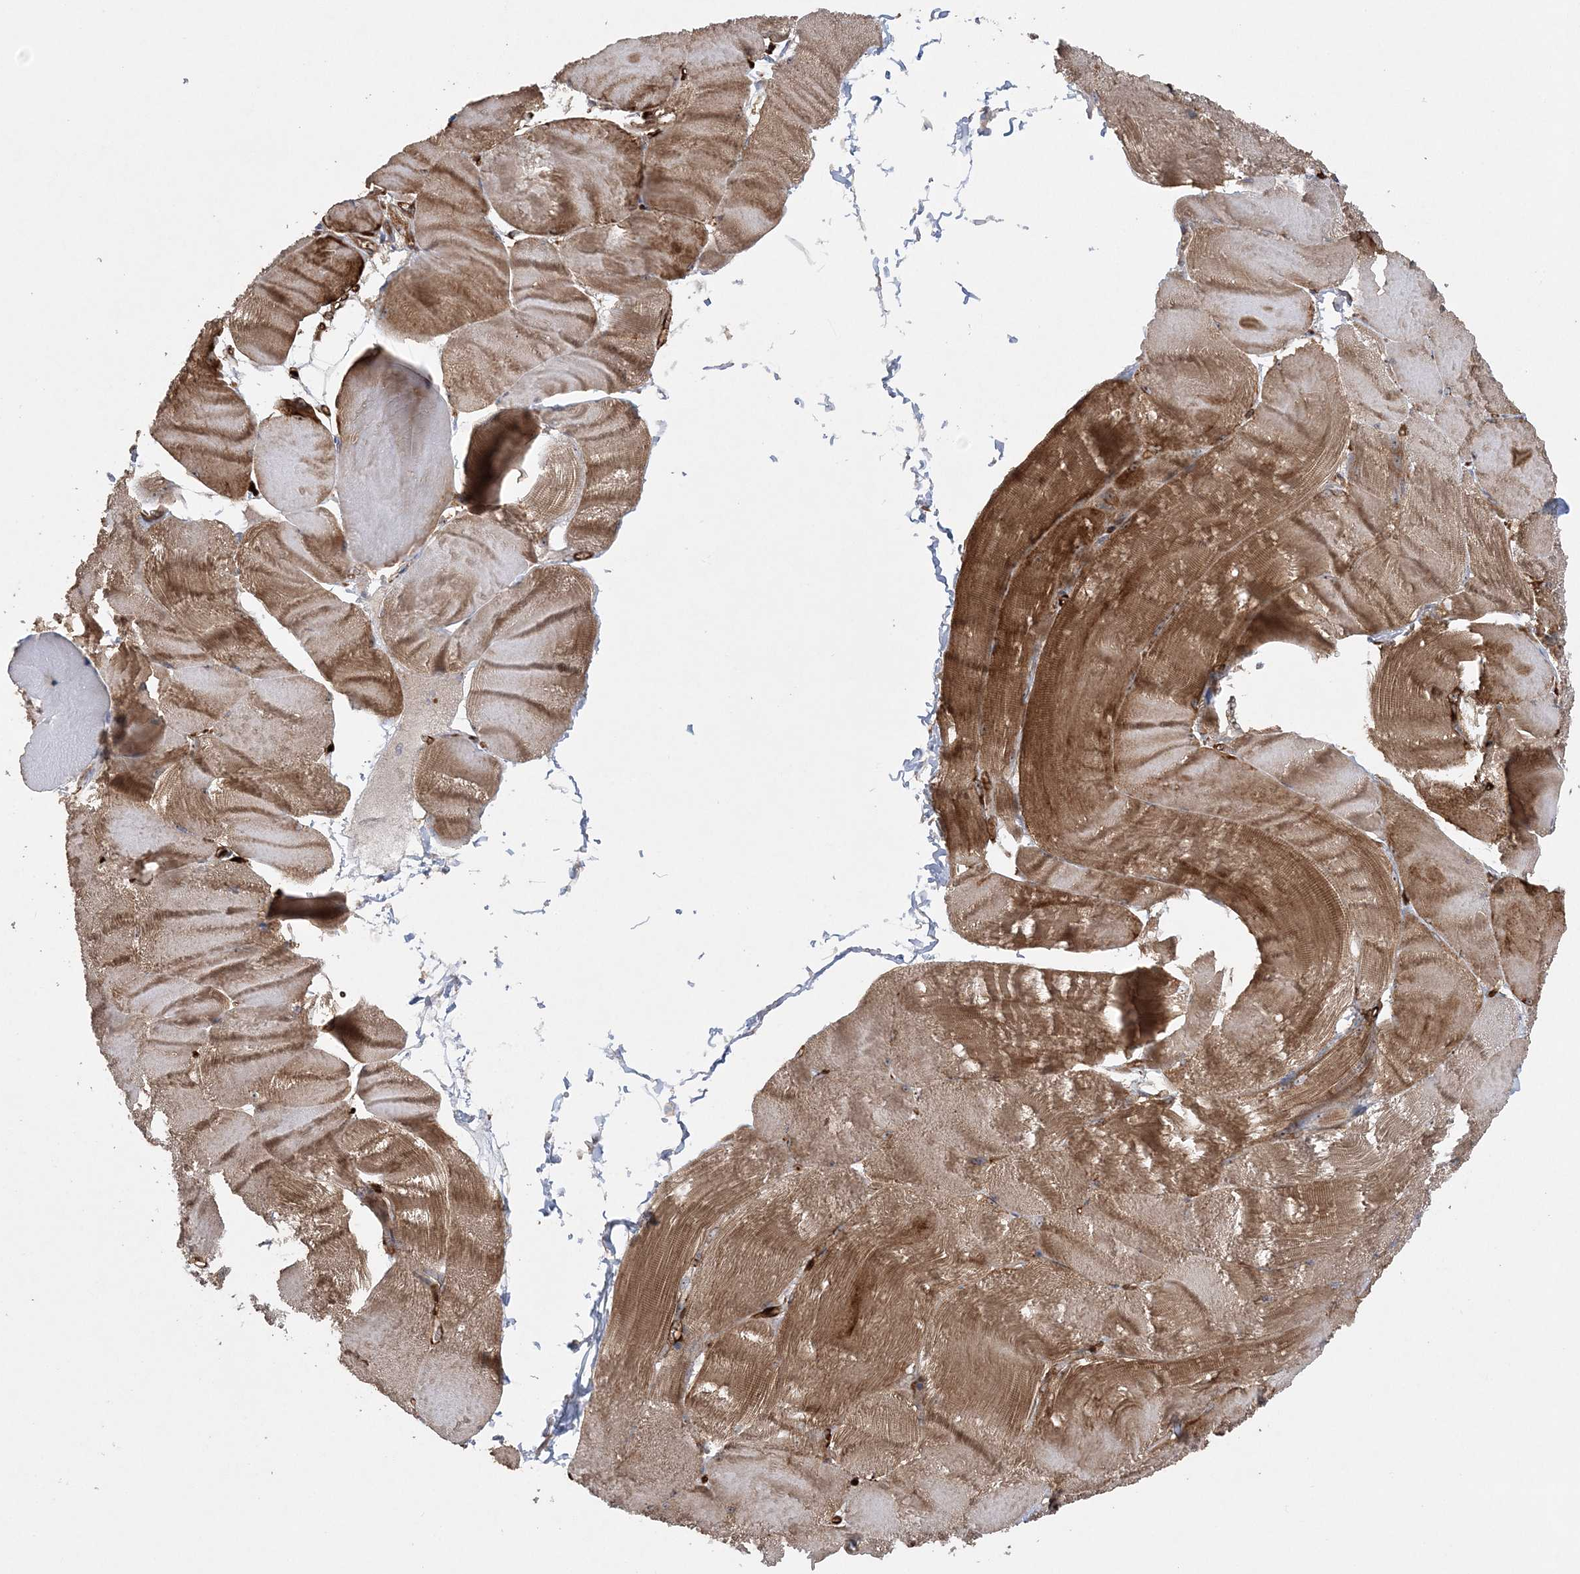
{"staining": {"intensity": "moderate", "quantity": ">75%", "location": "cytoplasmic/membranous"}, "tissue": "skeletal muscle", "cell_type": "Myocytes", "image_type": "normal", "snomed": [{"axis": "morphology", "description": "Normal tissue, NOS"}, {"axis": "morphology", "description": "Basal cell carcinoma"}, {"axis": "topography", "description": "Skeletal muscle"}], "caption": "Immunohistochemical staining of benign skeletal muscle exhibits >75% levels of moderate cytoplasmic/membranous protein staining in approximately >75% of myocytes. (IHC, brightfield microscopy, high magnification).", "gene": "ACAP2", "patient": {"sex": "female", "age": 64}}